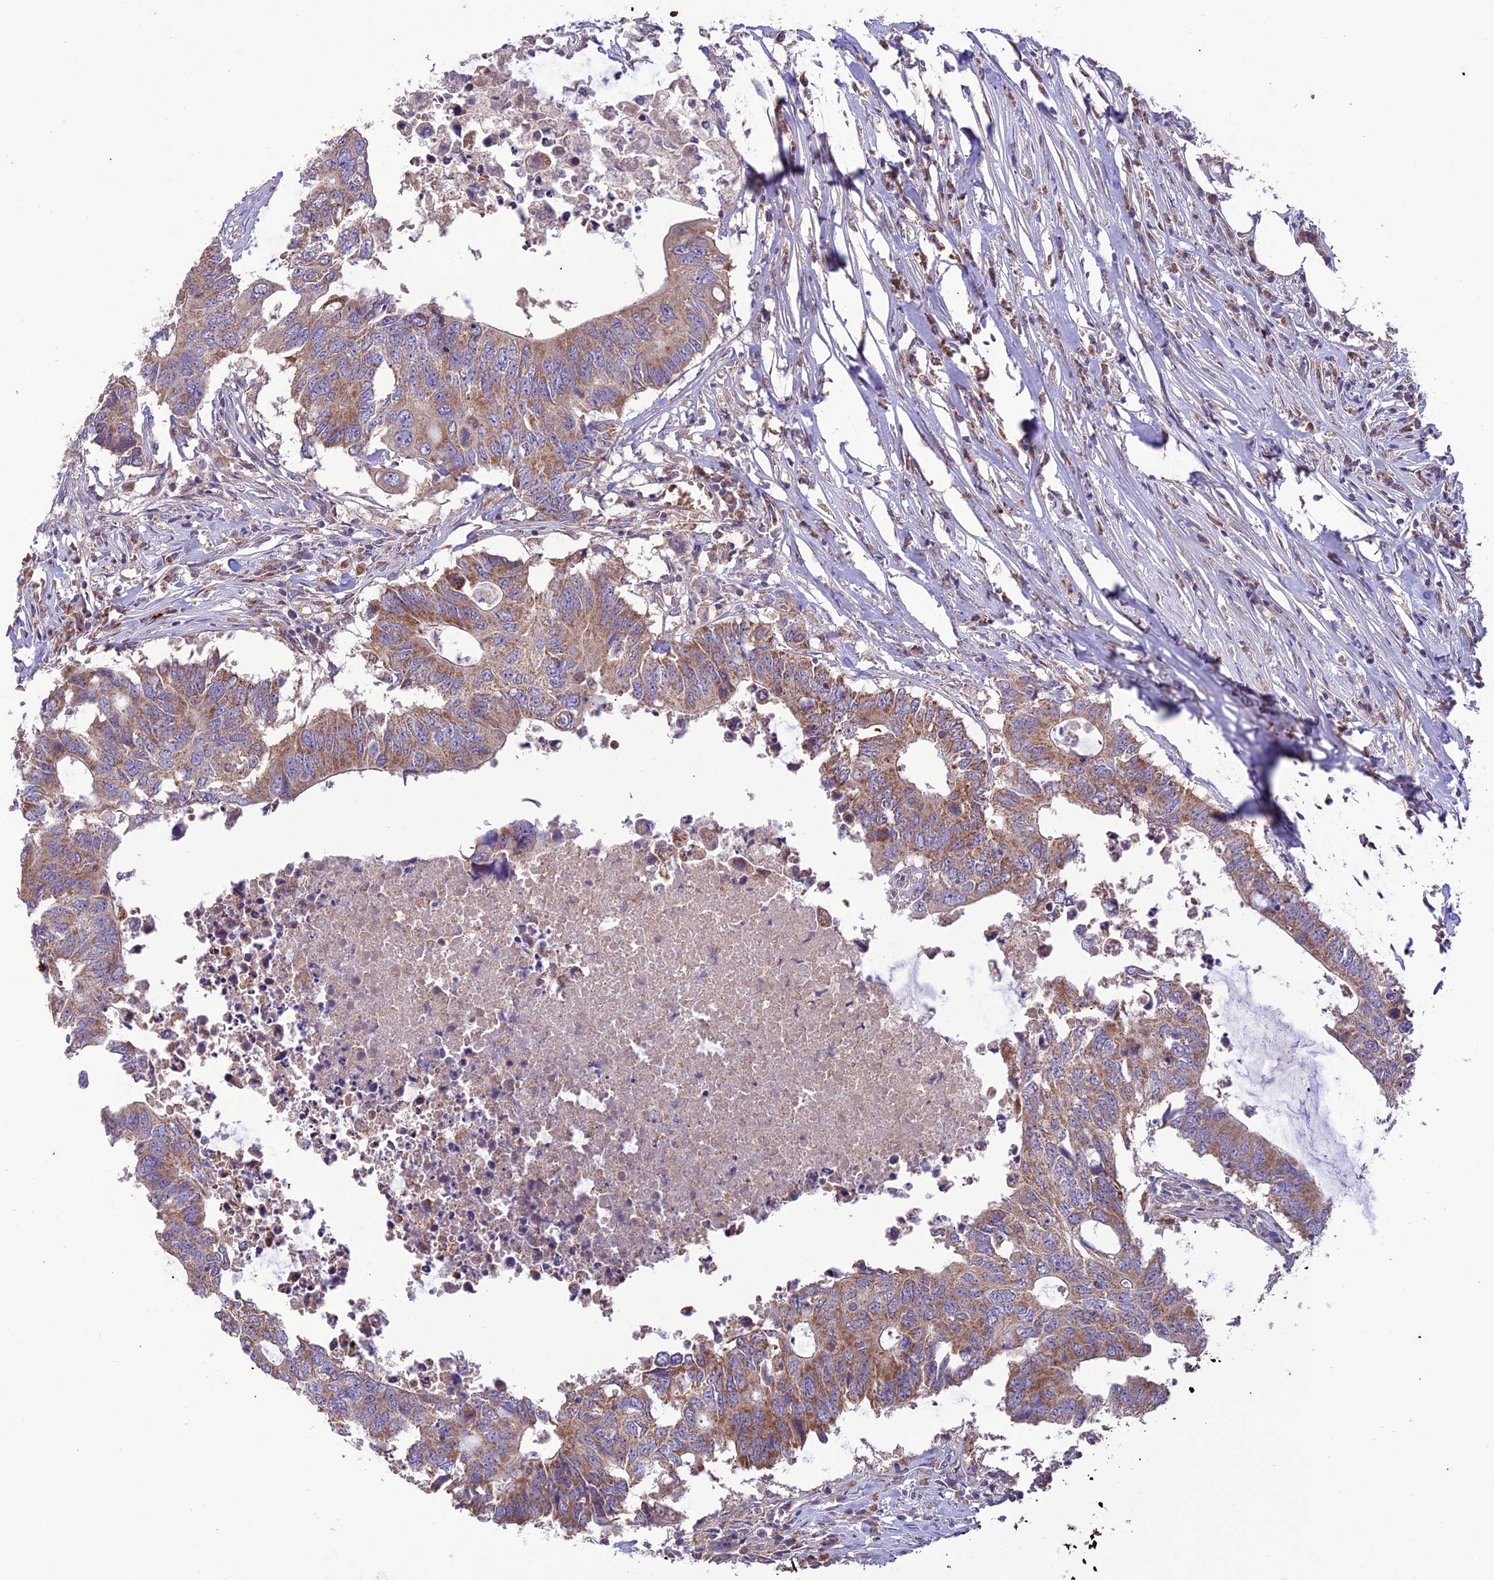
{"staining": {"intensity": "moderate", "quantity": "25%-75%", "location": "cytoplasmic/membranous"}, "tissue": "colorectal cancer", "cell_type": "Tumor cells", "image_type": "cancer", "snomed": [{"axis": "morphology", "description": "Adenocarcinoma, NOS"}, {"axis": "topography", "description": "Colon"}], "caption": "Colorectal adenocarcinoma stained with immunohistochemistry (IHC) exhibits moderate cytoplasmic/membranous expression in about 25%-75% of tumor cells.", "gene": "NDUFAF1", "patient": {"sex": "male", "age": 71}}